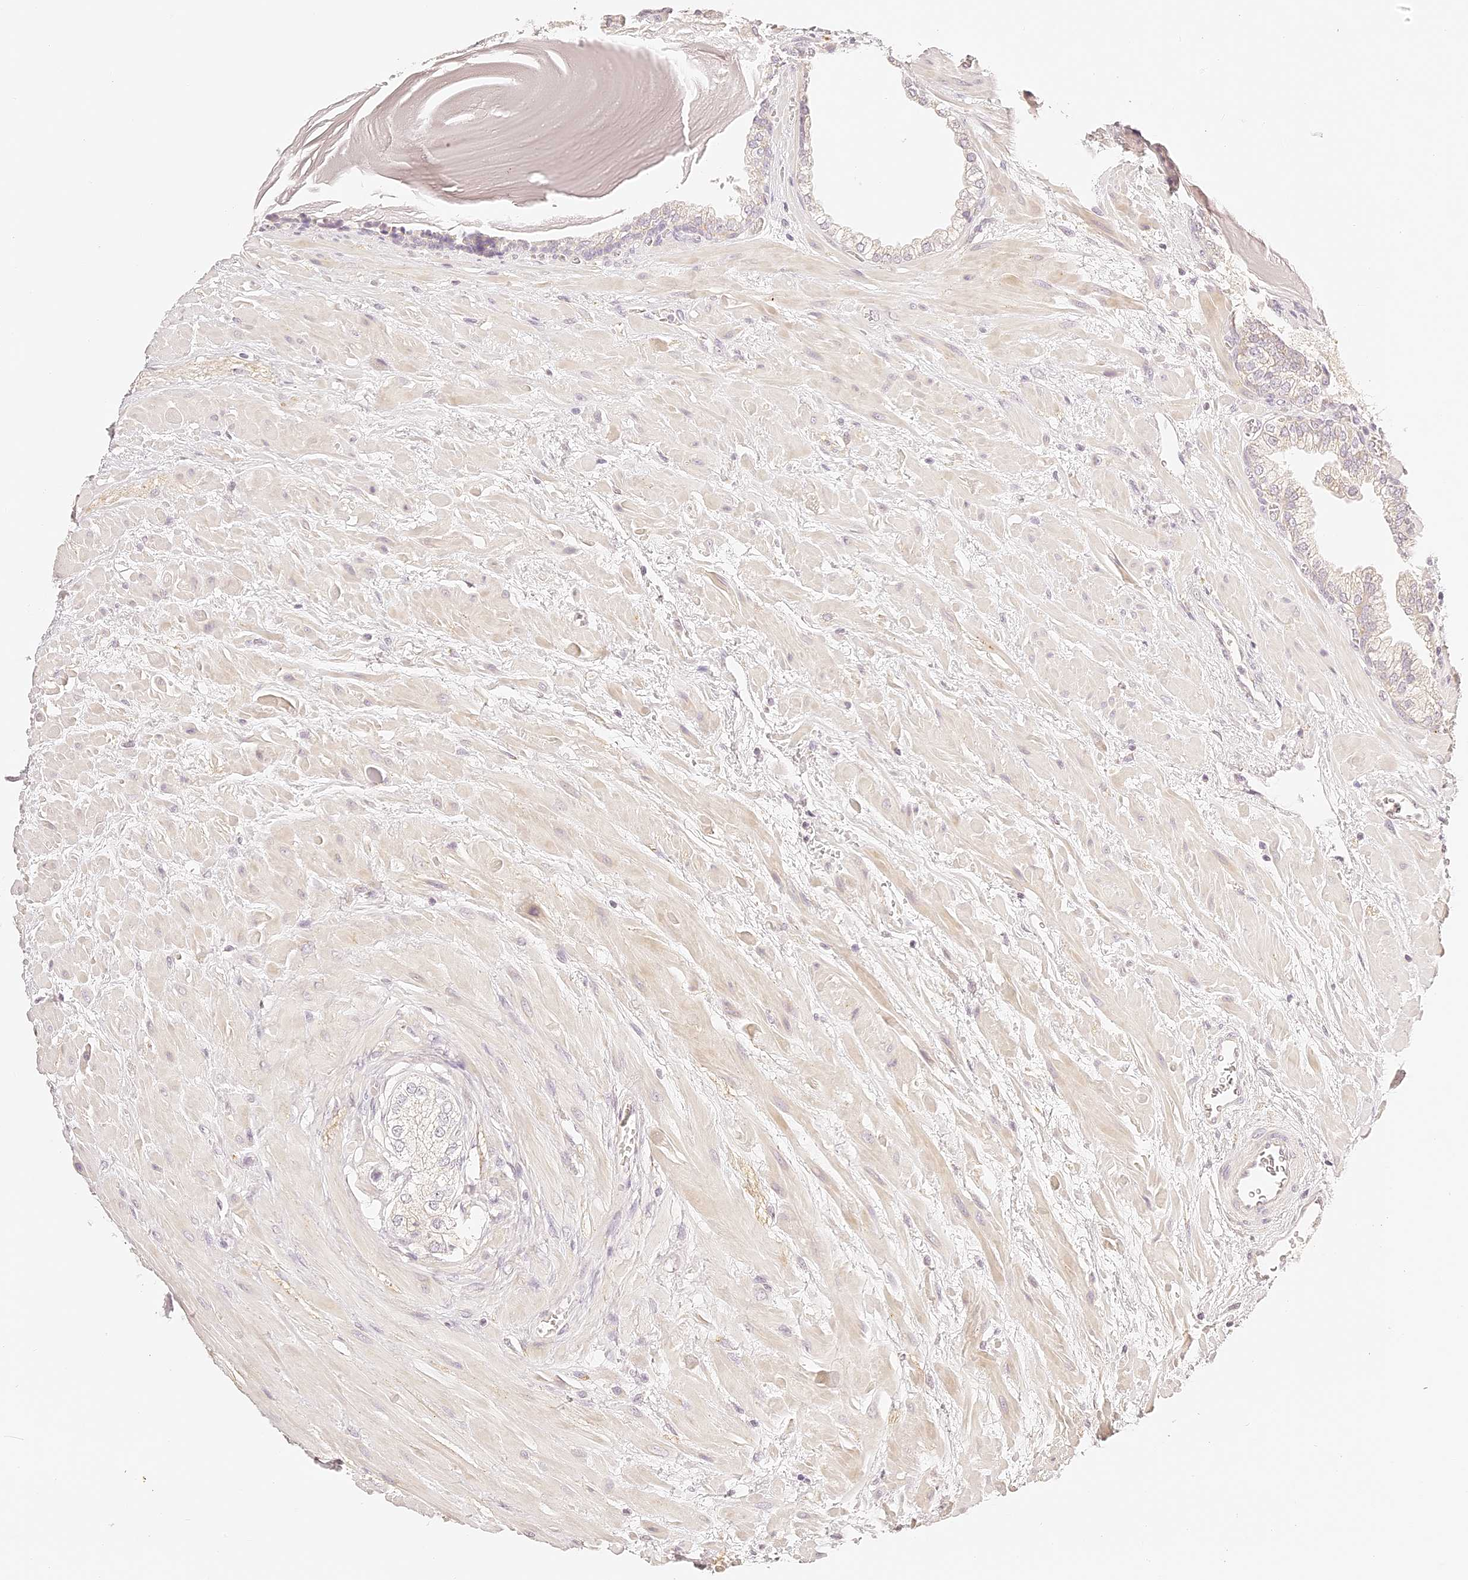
{"staining": {"intensity": "negative", "quantity": "none", "location": "none"}, "tissue": "prostate", "cell_type": "Glandular cells", "image_type": "normal", "snomed": [{"axis": "morphology", "description": "Normal tissue, NOS"}, {"axis": "topography", "description": "Prostate"}], "caption": "This is an immunohistochemistry (IHC) histopathology image of unremarkable prostate. There is no staining in glandular cells.", "gene": "TRIM45", "patient": {"sex": "male", "age": 48}}